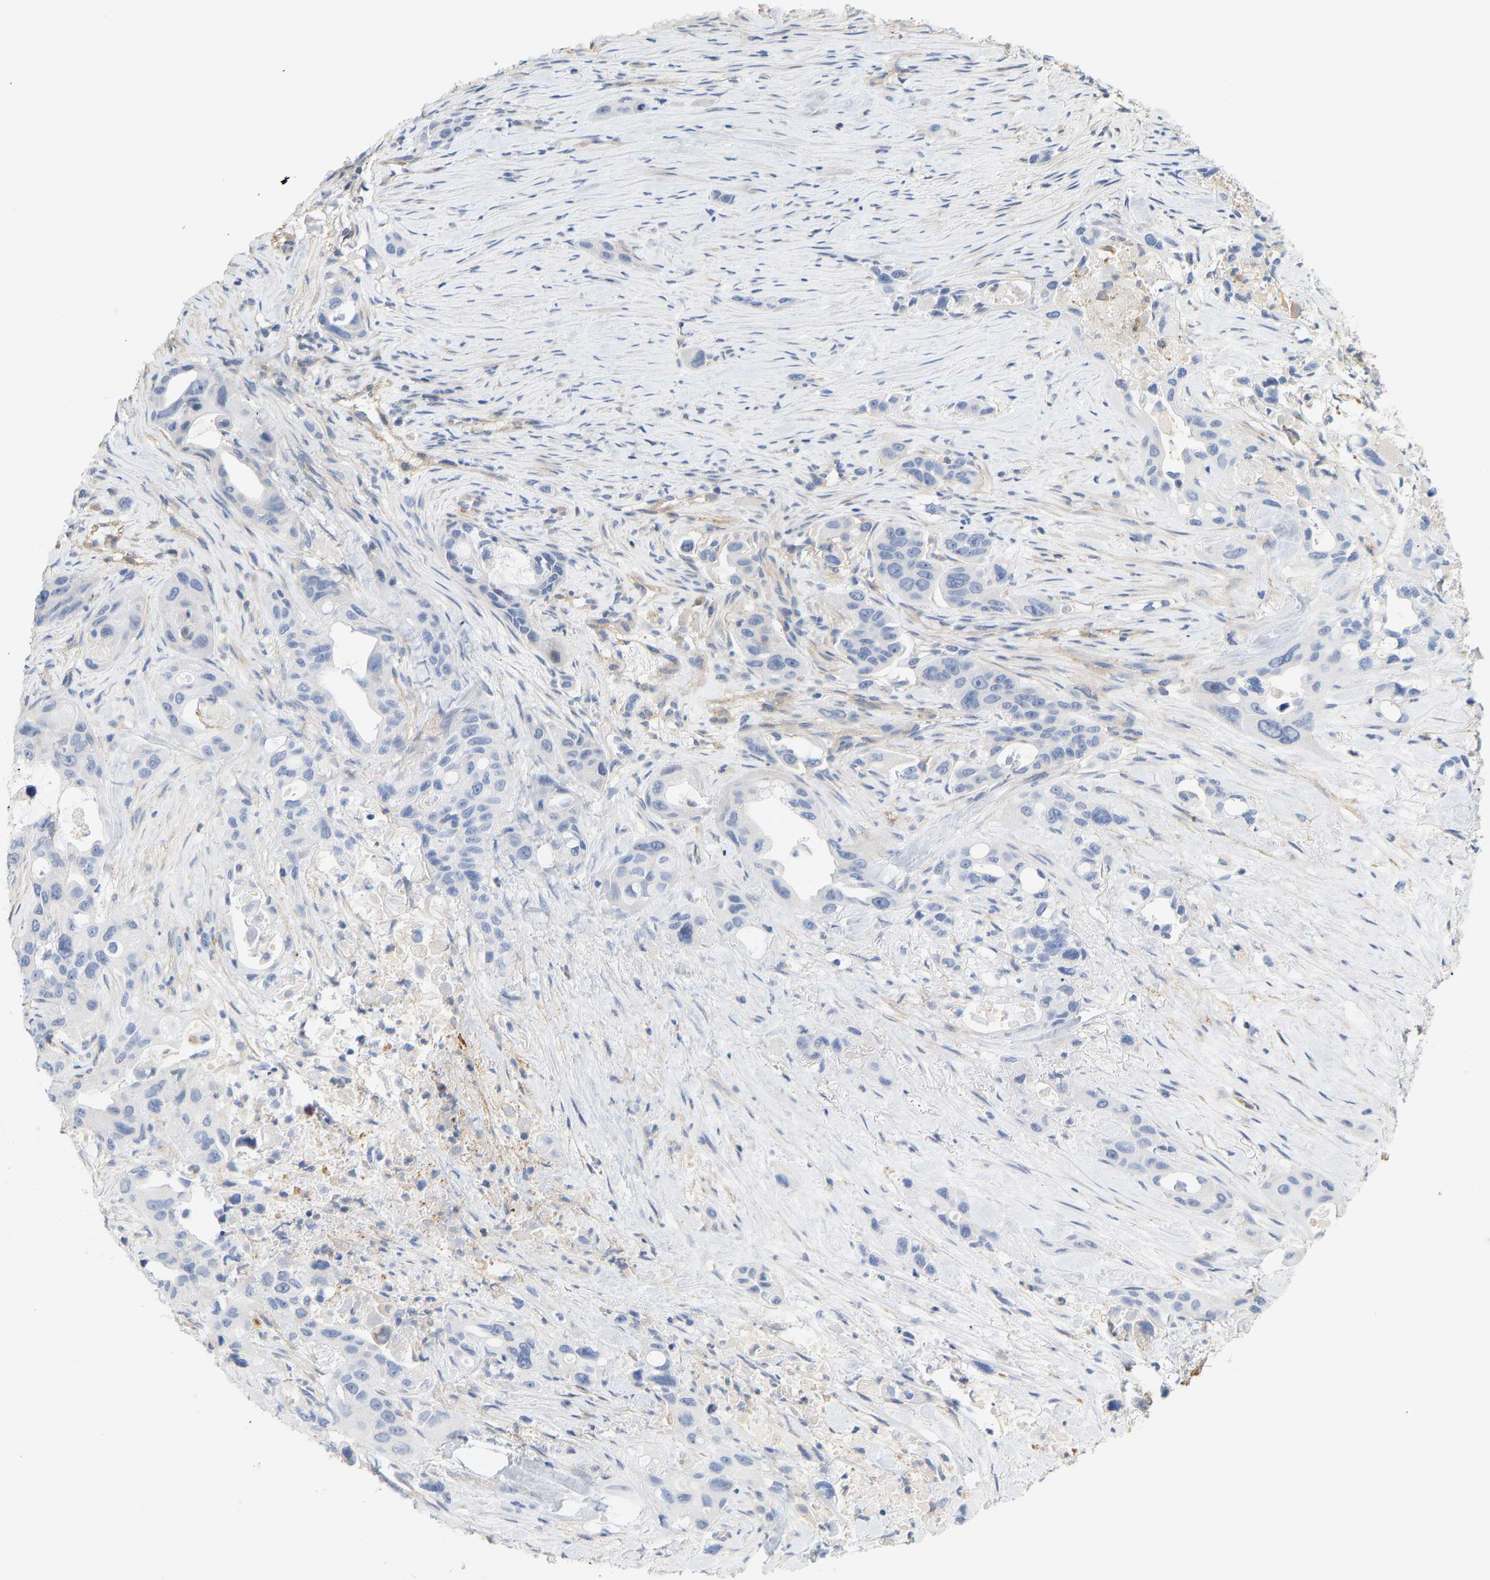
{"staining": {"intensity": "negative", "quantity": "none", "location": "none"}, "tissue": "pancreatic cancer", "cell_type": "Tumor cells", "image_type": "cancer", "snomed": [{"axis": "morphology", "description": "Adenocarcinoma, NOS"}, {"axis": "topography", "description": "Pancreas"}], "caption": "Human pancreatic adenocarcinoma stained for a protein using IHC shows no staining in tumor cells.", "gene": "BVES", "patient": {"sex": "male", "age": 53}}